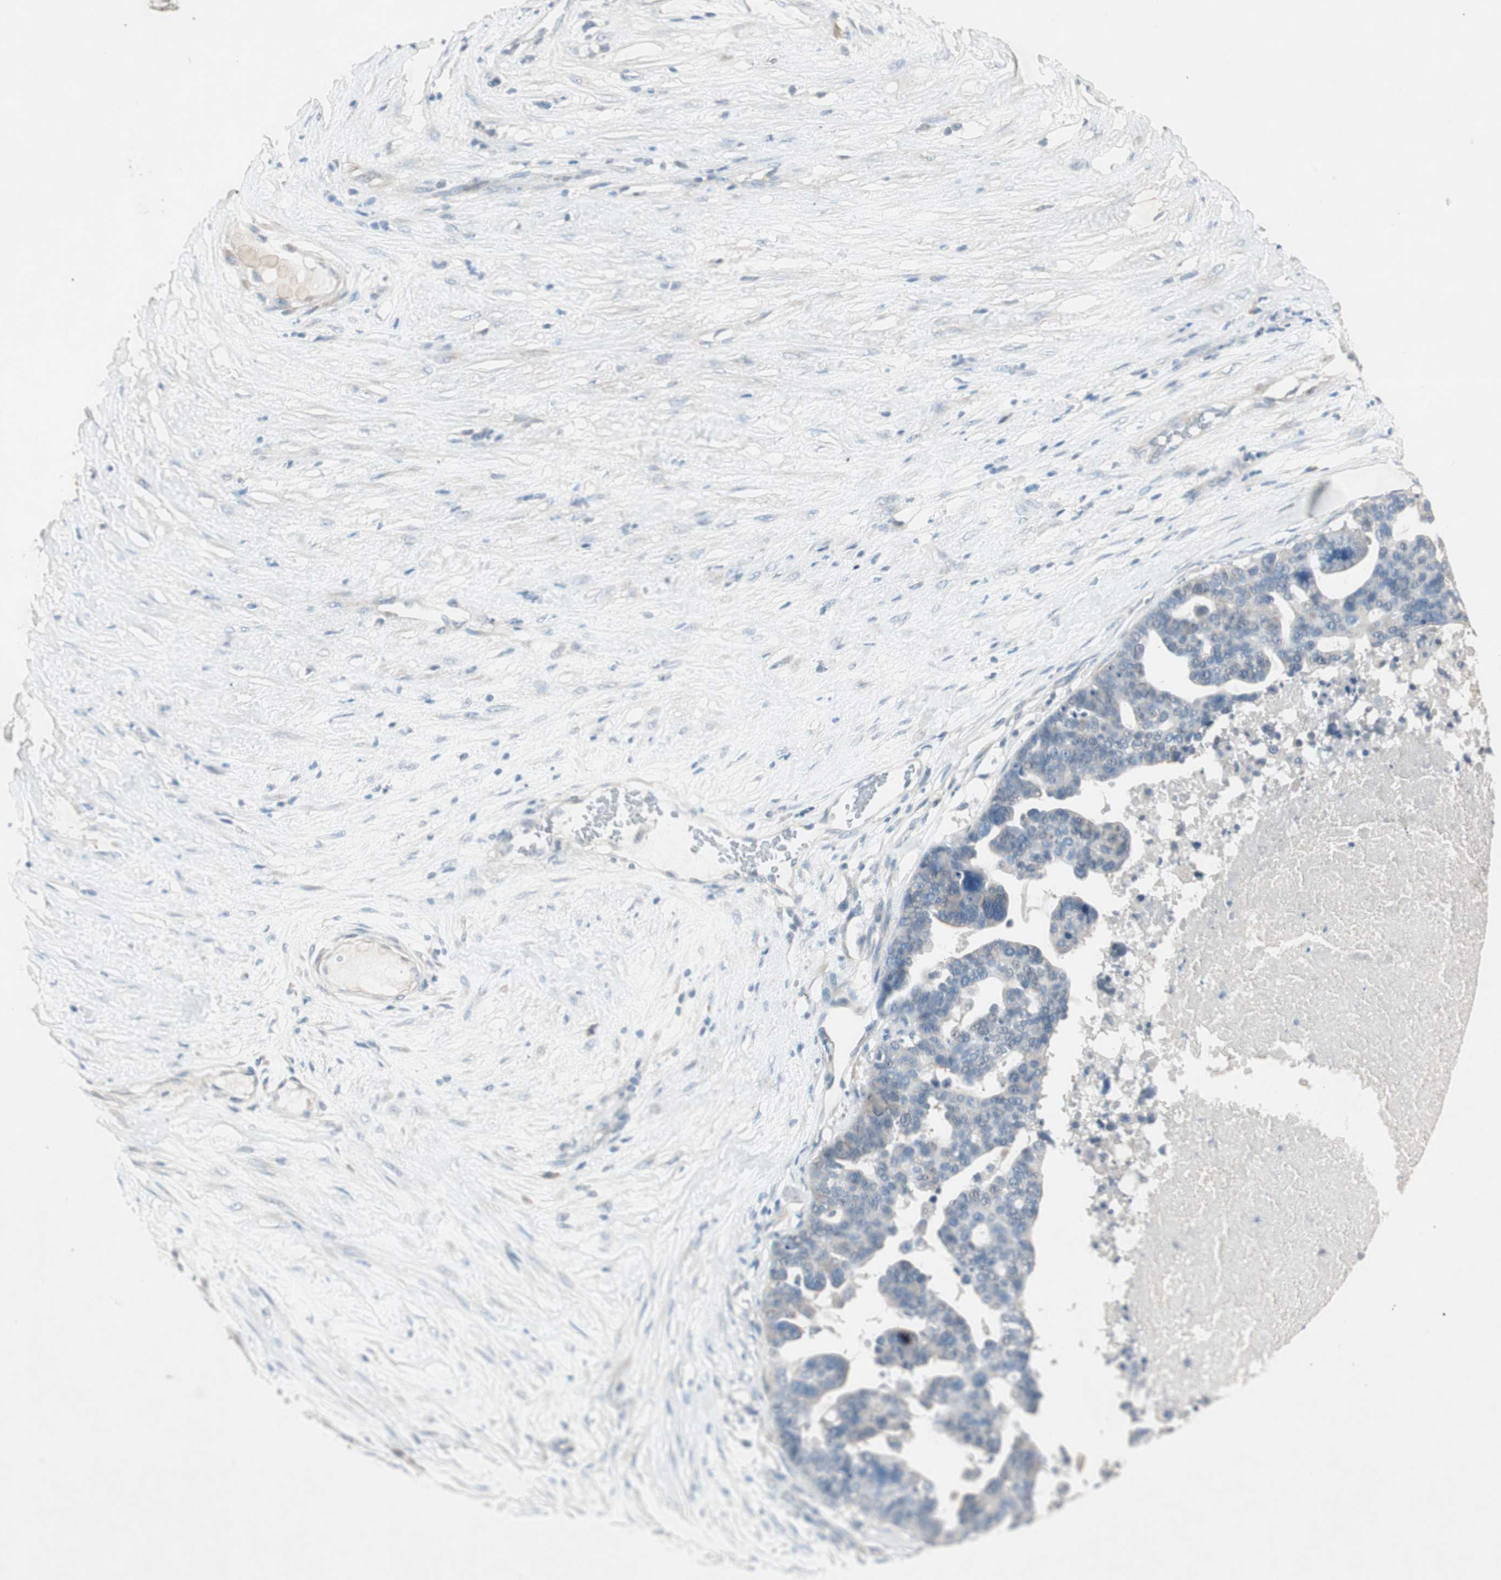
{"staining": {"intensity": "negative", "quantity": "none", "location": "none"}, "tissue": "ovarian cancer", "cell_type": "Tumor cells", "image_type": "cancer", "snomed": [{"axis": "morphology", "description": "Cystadenocarcinoma, serous, NOS"}, {"axis": "topography", "description": "Ovary"}], "caption": "A high-resolution histopathology image shows immunohistochemistry (IHC) staining of ovarian cancer, which shows no significant expression in tumor cells.", "gene": "KHK", "patient": {"sex": "female", "age": 59}}